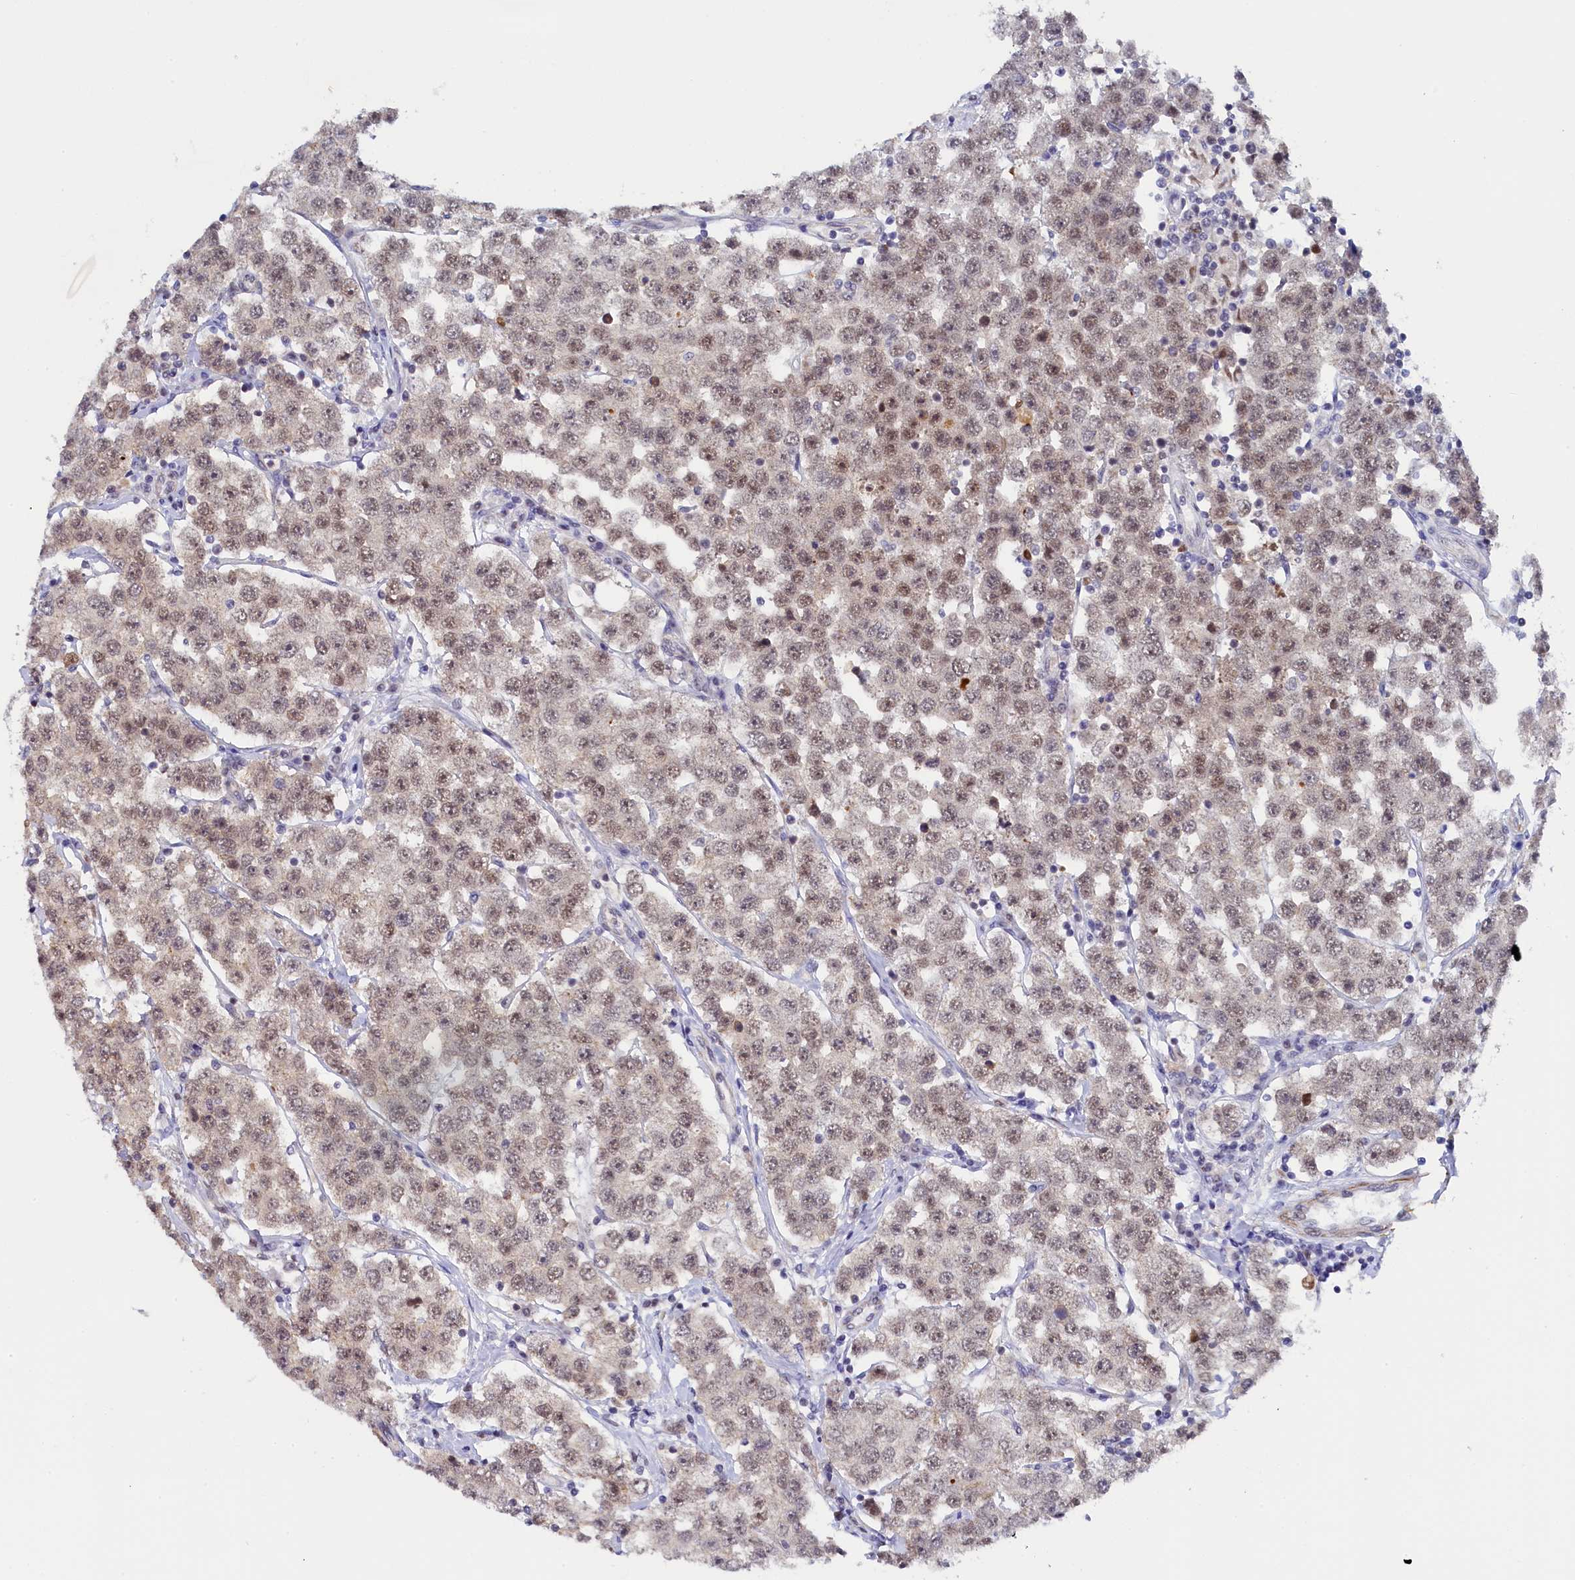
{"staining": {"intensity": "weak", "quantity": ">75%", "location": "nuclear"}, "tissue": "testis cancer", "cell_type": "Tumor cells", "image_type": "cancer", "snomed": [{"axis": "morphology", "description": "Seminoma, NOS"}, {"axis": "topography", "description": "Testis"}], "caption": "Tumor cells demonstrate low levels of weak nuclear expression in approximately >75% of cells in seminoma (testis).", "gene": "INTS14", "patient": {"sex": "male", "age": 28}}